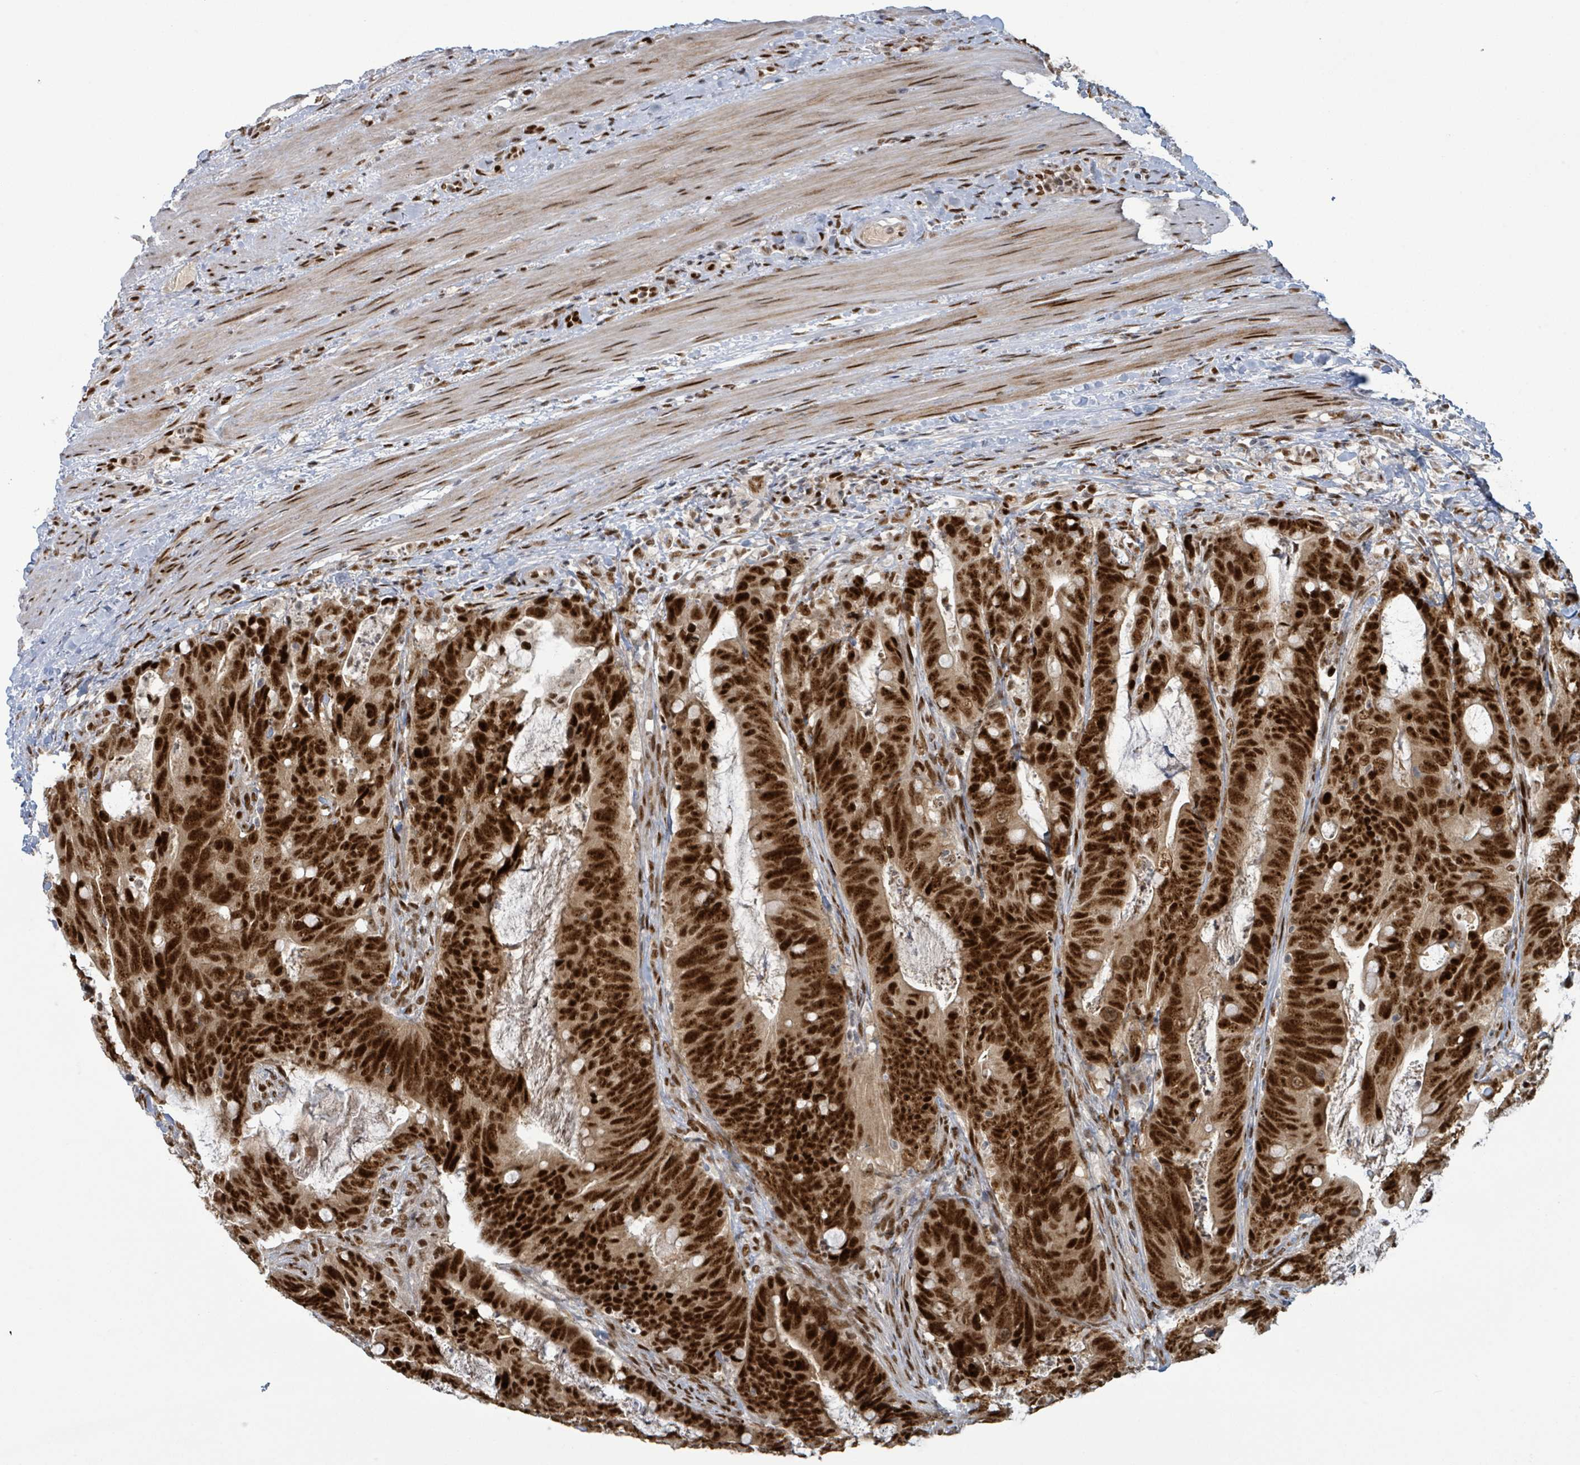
{"staining": {"intensity": "strong", "quantity": ">75%", "location": "nuclear"}, "tissue": "colorectal cancer", "cell_type": "Tumor cells", "image_type": "cancer", "snomed": [{"axis": "morphology", "description": "Adenocarcinoma, NOS"}, {"axis": "topography", "description": "Colon"}], "caption": "Approximately >75% of tumor cells in adenocarcinoma (colorectal) show strong nuclear protein expression as visualized by brown immunohistochemical staining.", "gene": "KLF3", "patient": {"sex": "female", "age": 82}}